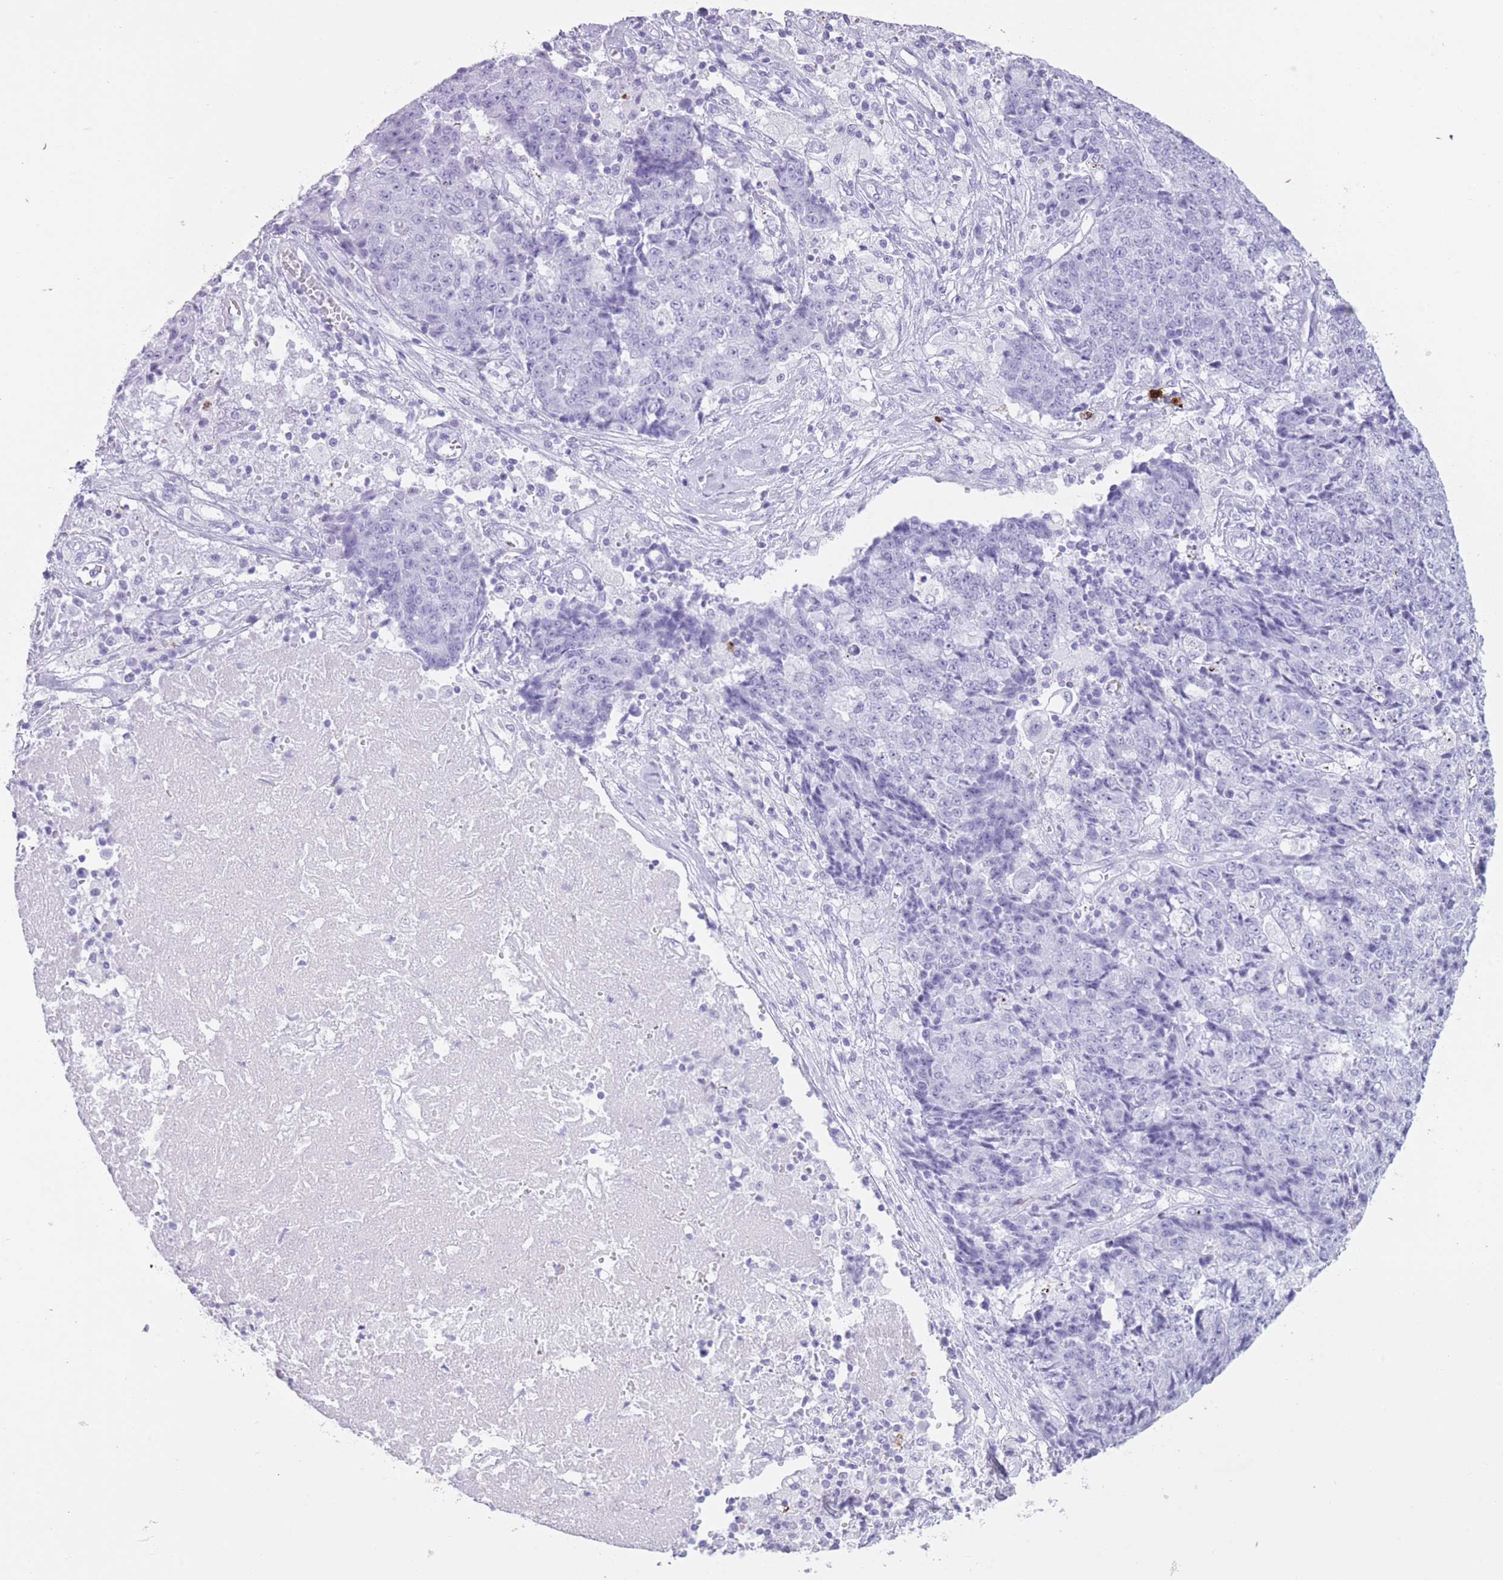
{"staining": {"intensity": "negative", "quantity": "none", "location": "none"}, "tissue": "ovarian cancer", "cell_type": "Tumor cells", "image_type": "cancer", "snomed": [{"axis": "morphology", "description": "Carcinoma, endometroid"}, {"axis": "topography", "description": "Ovary"}], "caption": "Immunohistochemical staining of human ovarian cancer exhibits no significant staining in tumor cells.", "gene": "OR4F21", "patient": {"sex": "female", "age": 42}}